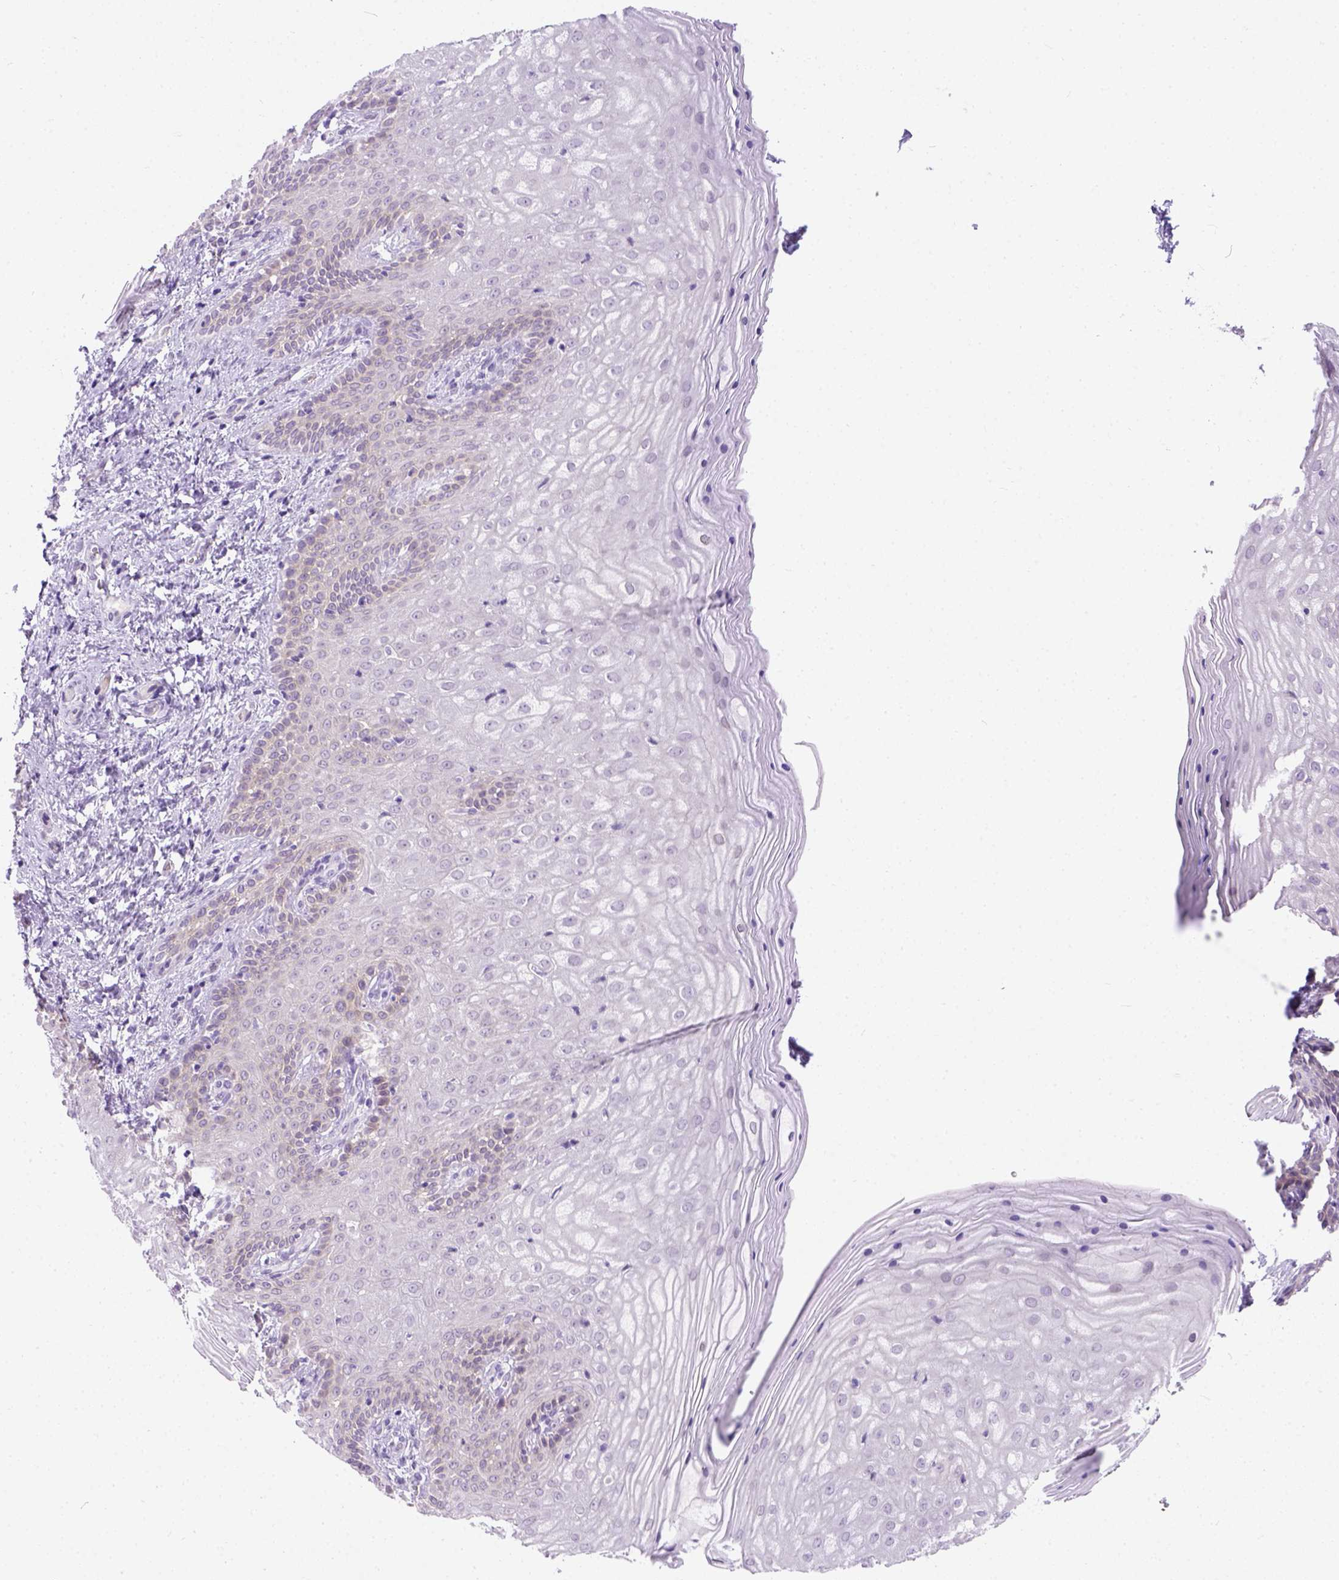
{"staining": {"intensity": "weak", "quantity": "<25%", "location": "cytoplasmic/membranous"}, "tissue": "vagina", "cell_type": "Squamous epithelial cells", "image_type": "normal", "snomed": [{"axis": "morphology", "description": "Normal tissue, NOS"}, {"axis": "topography", "description": "Vagina"}], "caption": "IHC micrograph of benign human vagina stained for a protein (brown), which reveals no staining in squamous epithelial cells.", "gene": "FAM184B", "patient": {"sex": "female", "age": 45}}